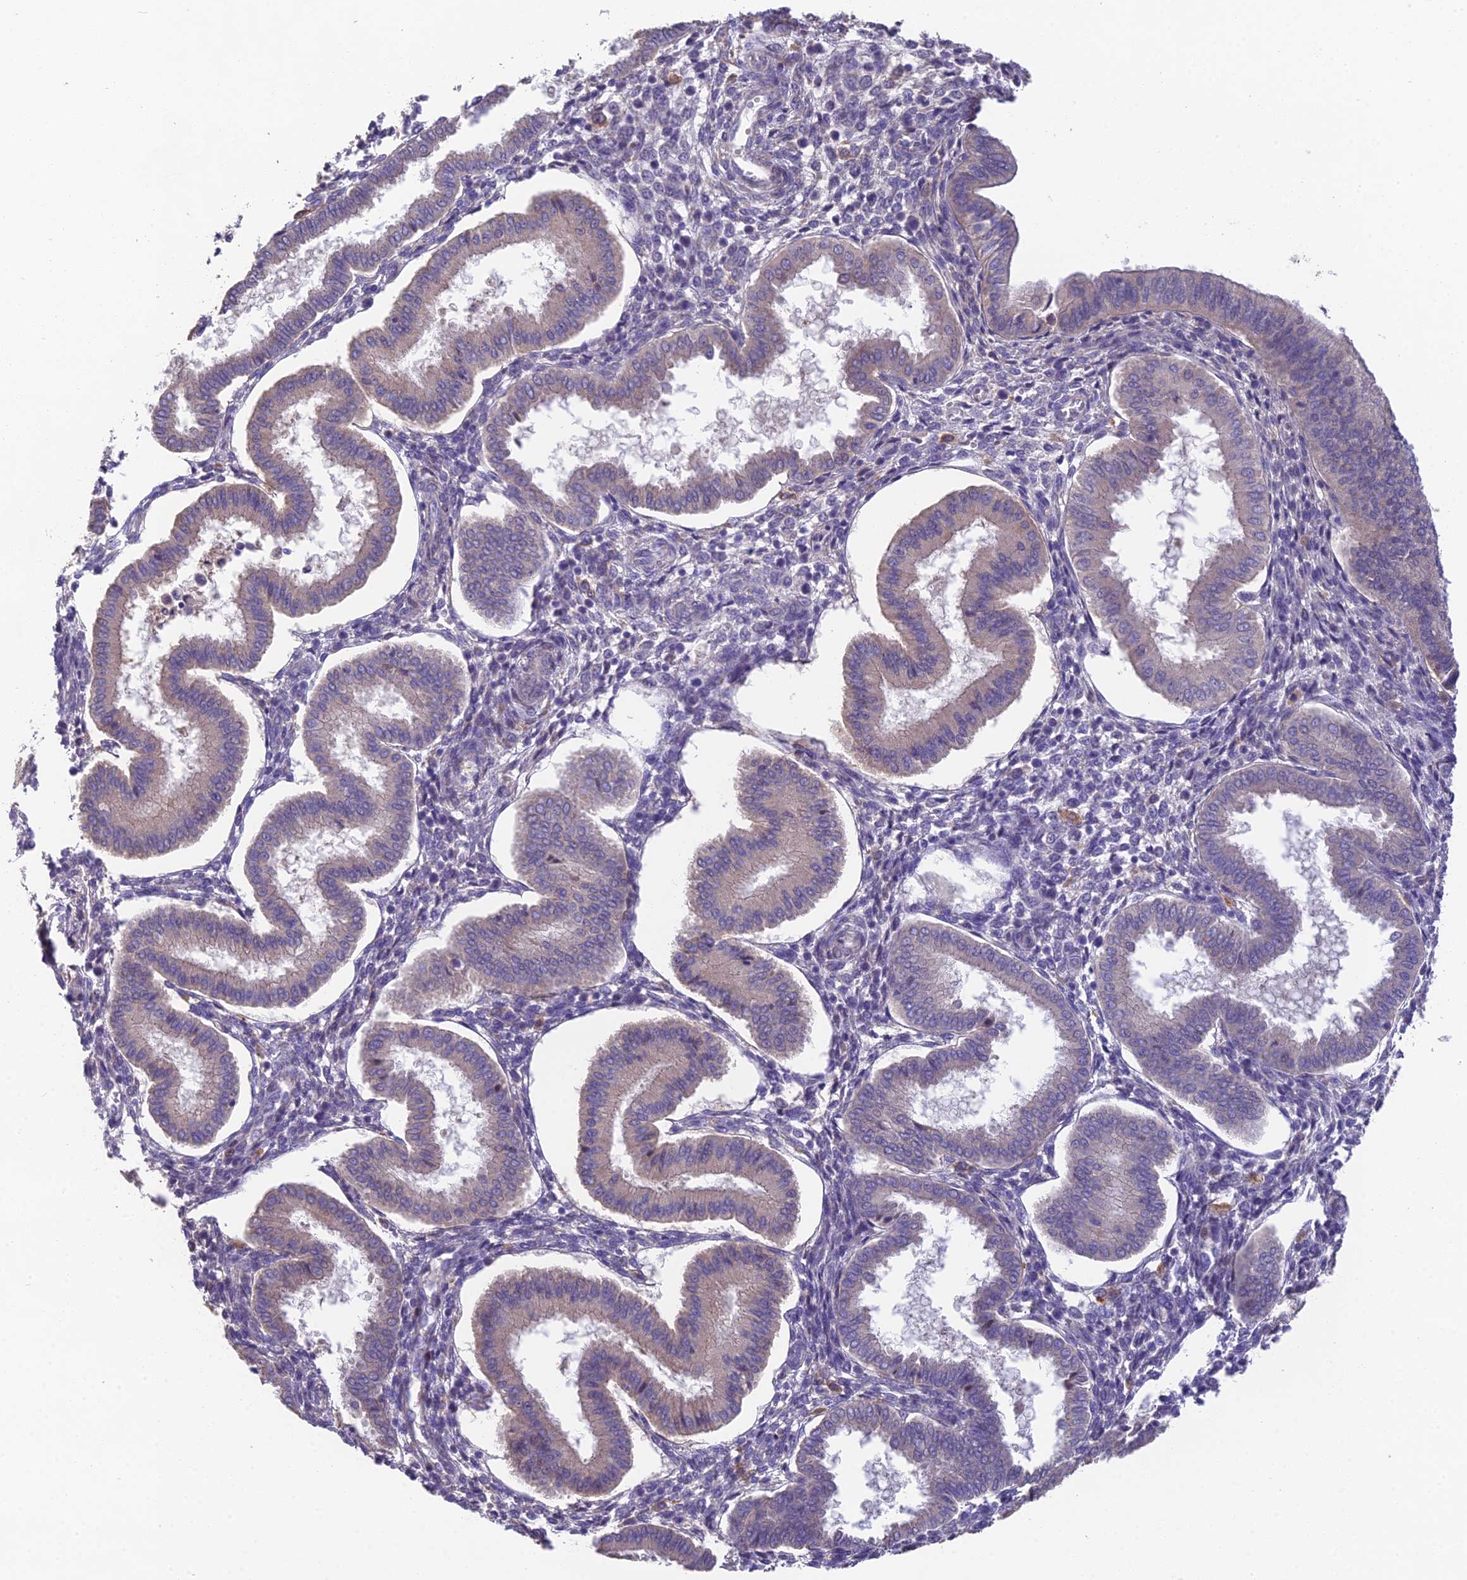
{"staining": {"intensity": "negative", "quantity": "none", "location": "none"}, "tissue": "endometrium", "cell_type": "Cells in endometrial stroma", "image_type": "normal", "snomed": [{"axis": "morphology", "description": "Normal tissue, NOS"}, {"axis": "topography", "description": "Endometrium"}], "caption": "Immunohistochemistry (IHC) of normal human endometrium displays no staining in cells in endometrial stroma. (Brightfield microscopy of DAB immunohistochemistry (IHC) at high magnification).", "gene": "PUS10", "patient": {"sex": "female", "age": 24}}